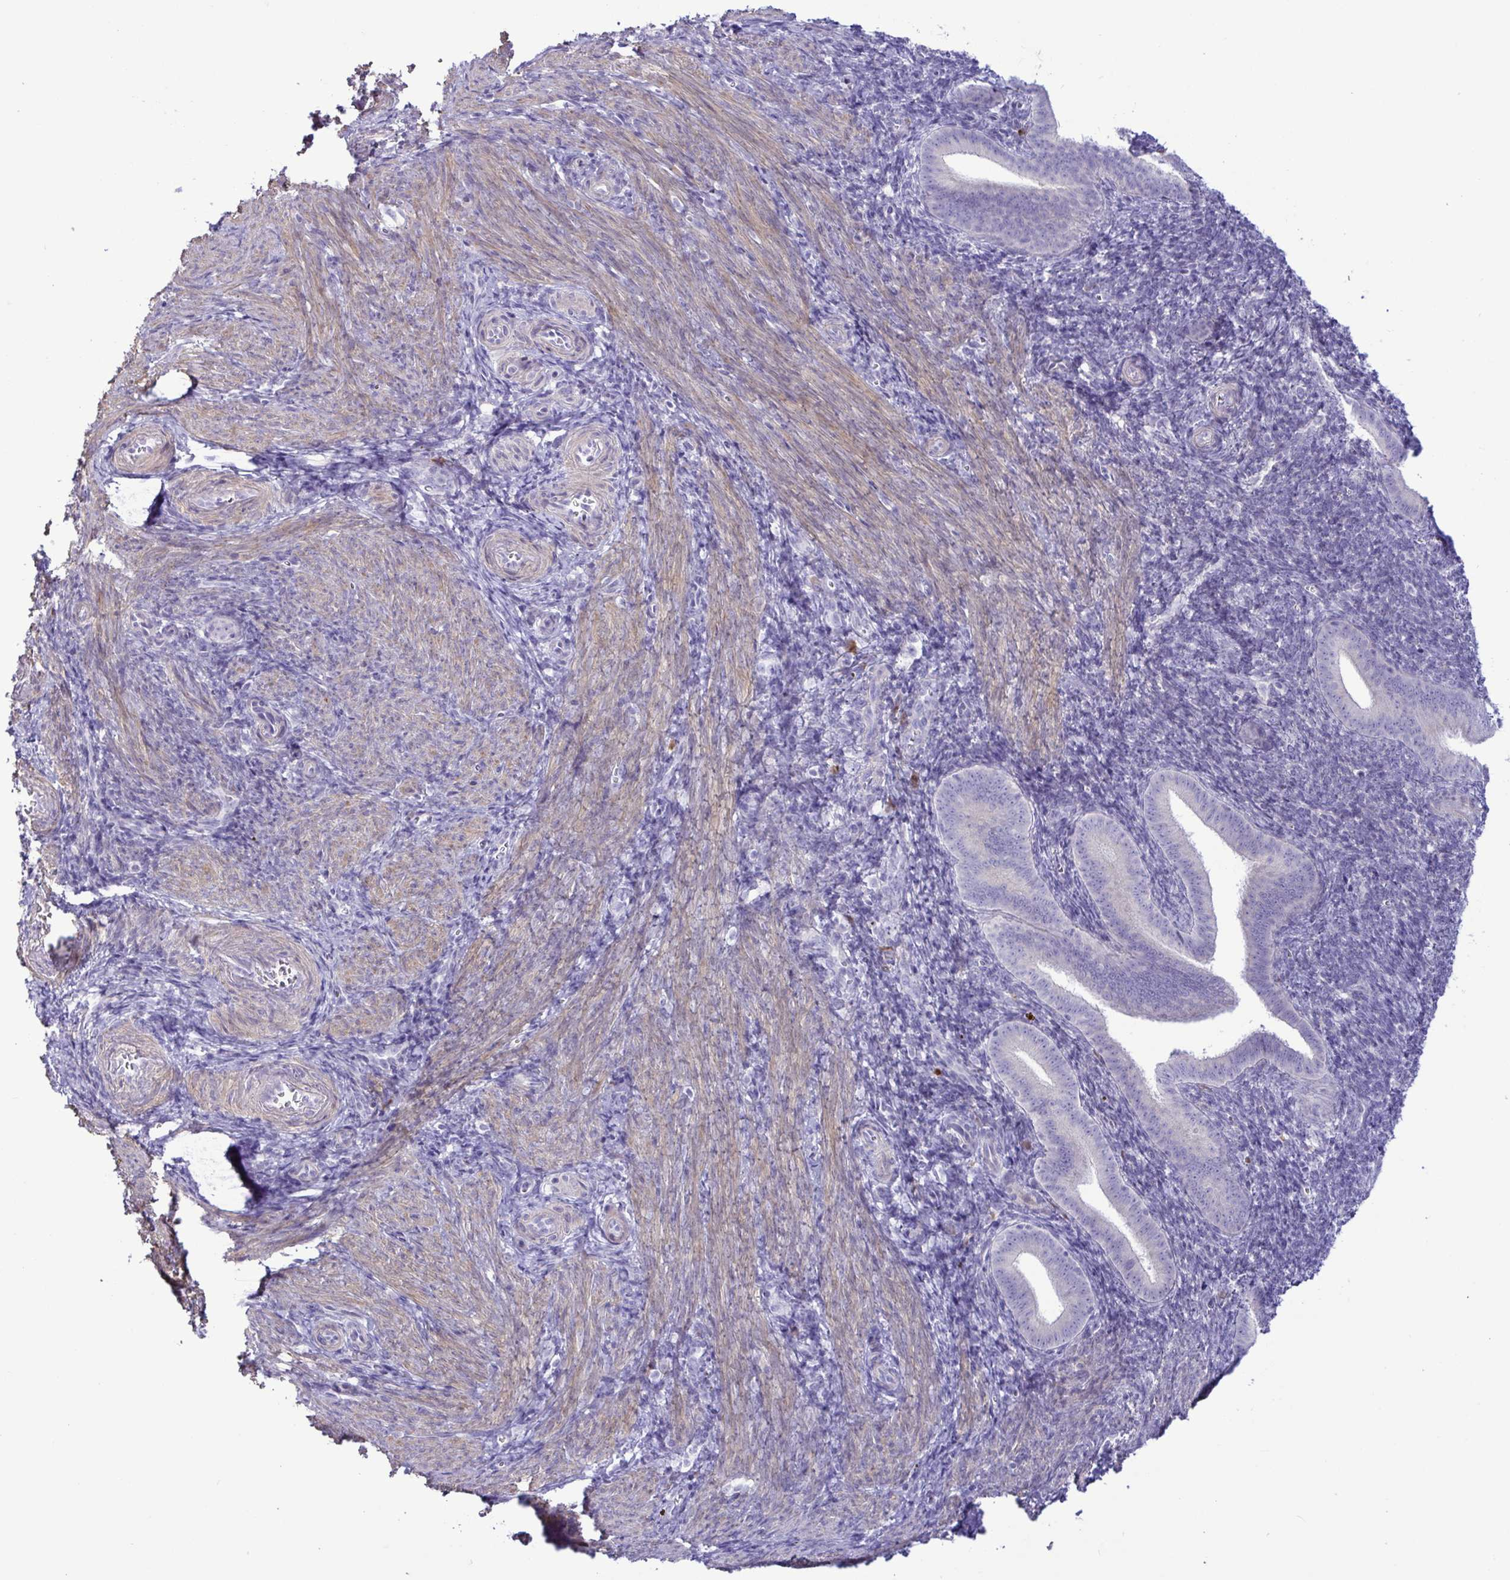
{"staining": {"intensity": "negative", "quantity": "none", "location": "none"}, "tissue": "endometrium", "cell_type": "Cells in endometrial stroma", "image_type": "normal", "snomed": [{"axis": "morphology", "description": "Normal tissue, NOS"}, {"axis": "topography", "description": "Endometrium"}], "caption": "DAB (3,3'-diaminobenzidine) immunohistochemical staining of unremarkable endometrium displays no significant staining in cells in endometrial stroma. Brightfield microscopy of immunohistochemistry (IHC) stained with DAB (3,3'-diaminobenzidine) (brown) and hematoxylin (blue), captured at high magnification.", "gene": "FAM86B1", "patient": {"sex": "female", "age": 25}}